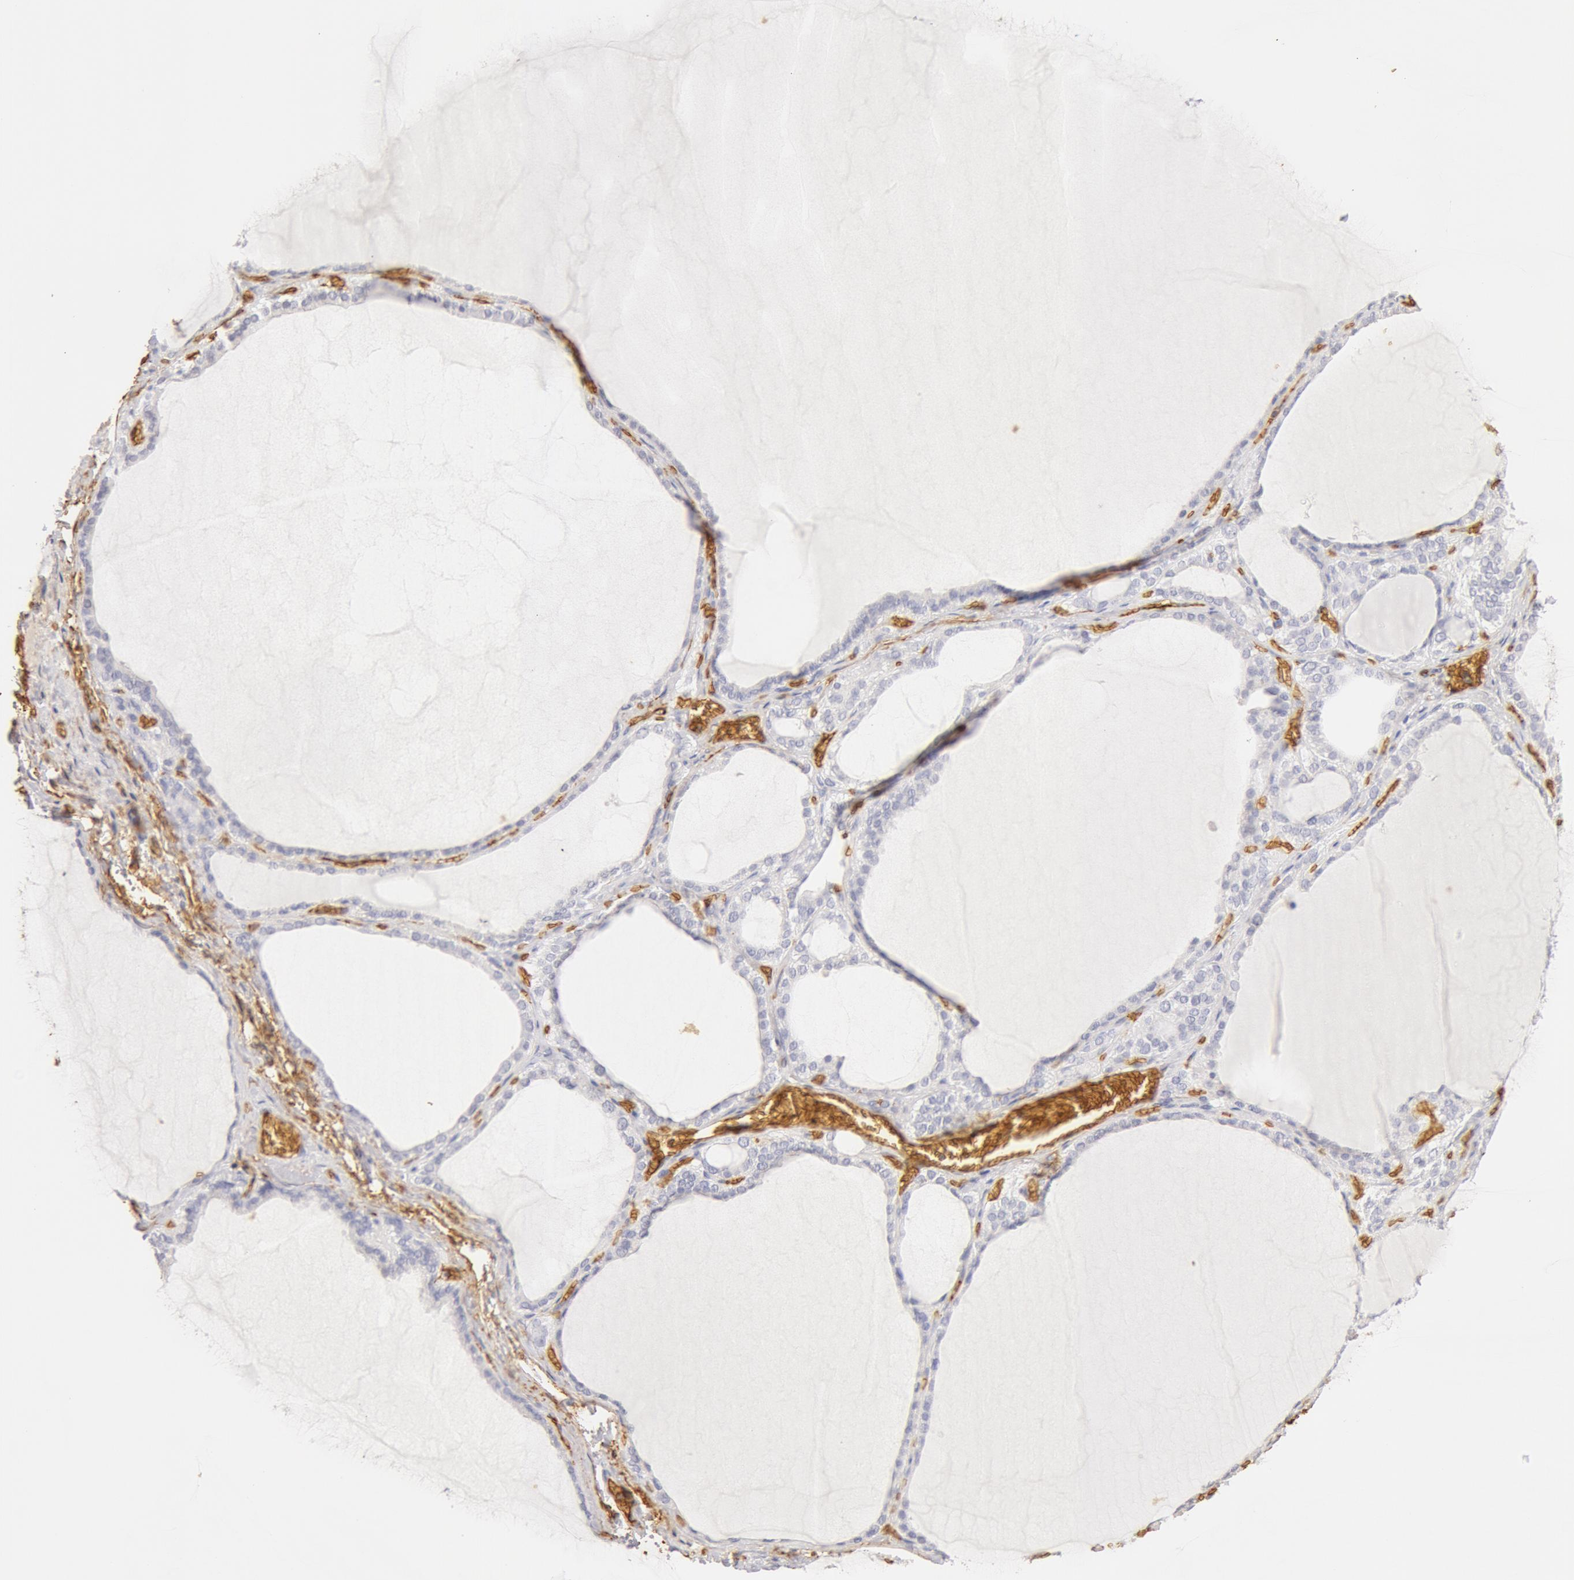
{"staining": {"intensity": "negative", "quantity": "none", "location": "none"}, "tissue": "thyroid gland", "cell_type": "Glandular cells", "image_type": "normal", "snomed": [{"axis": "morphology", "description": "Normal tissue, NOS"}, {"axis": "topography", "description": "Thyroid gland"}], "caption": "A photomicrograph of thyroid gland stained for a protein reveals no brown staining in glandular cells.", "gene": "AQP1", "patient": {"sex": "female", "age": 55}}